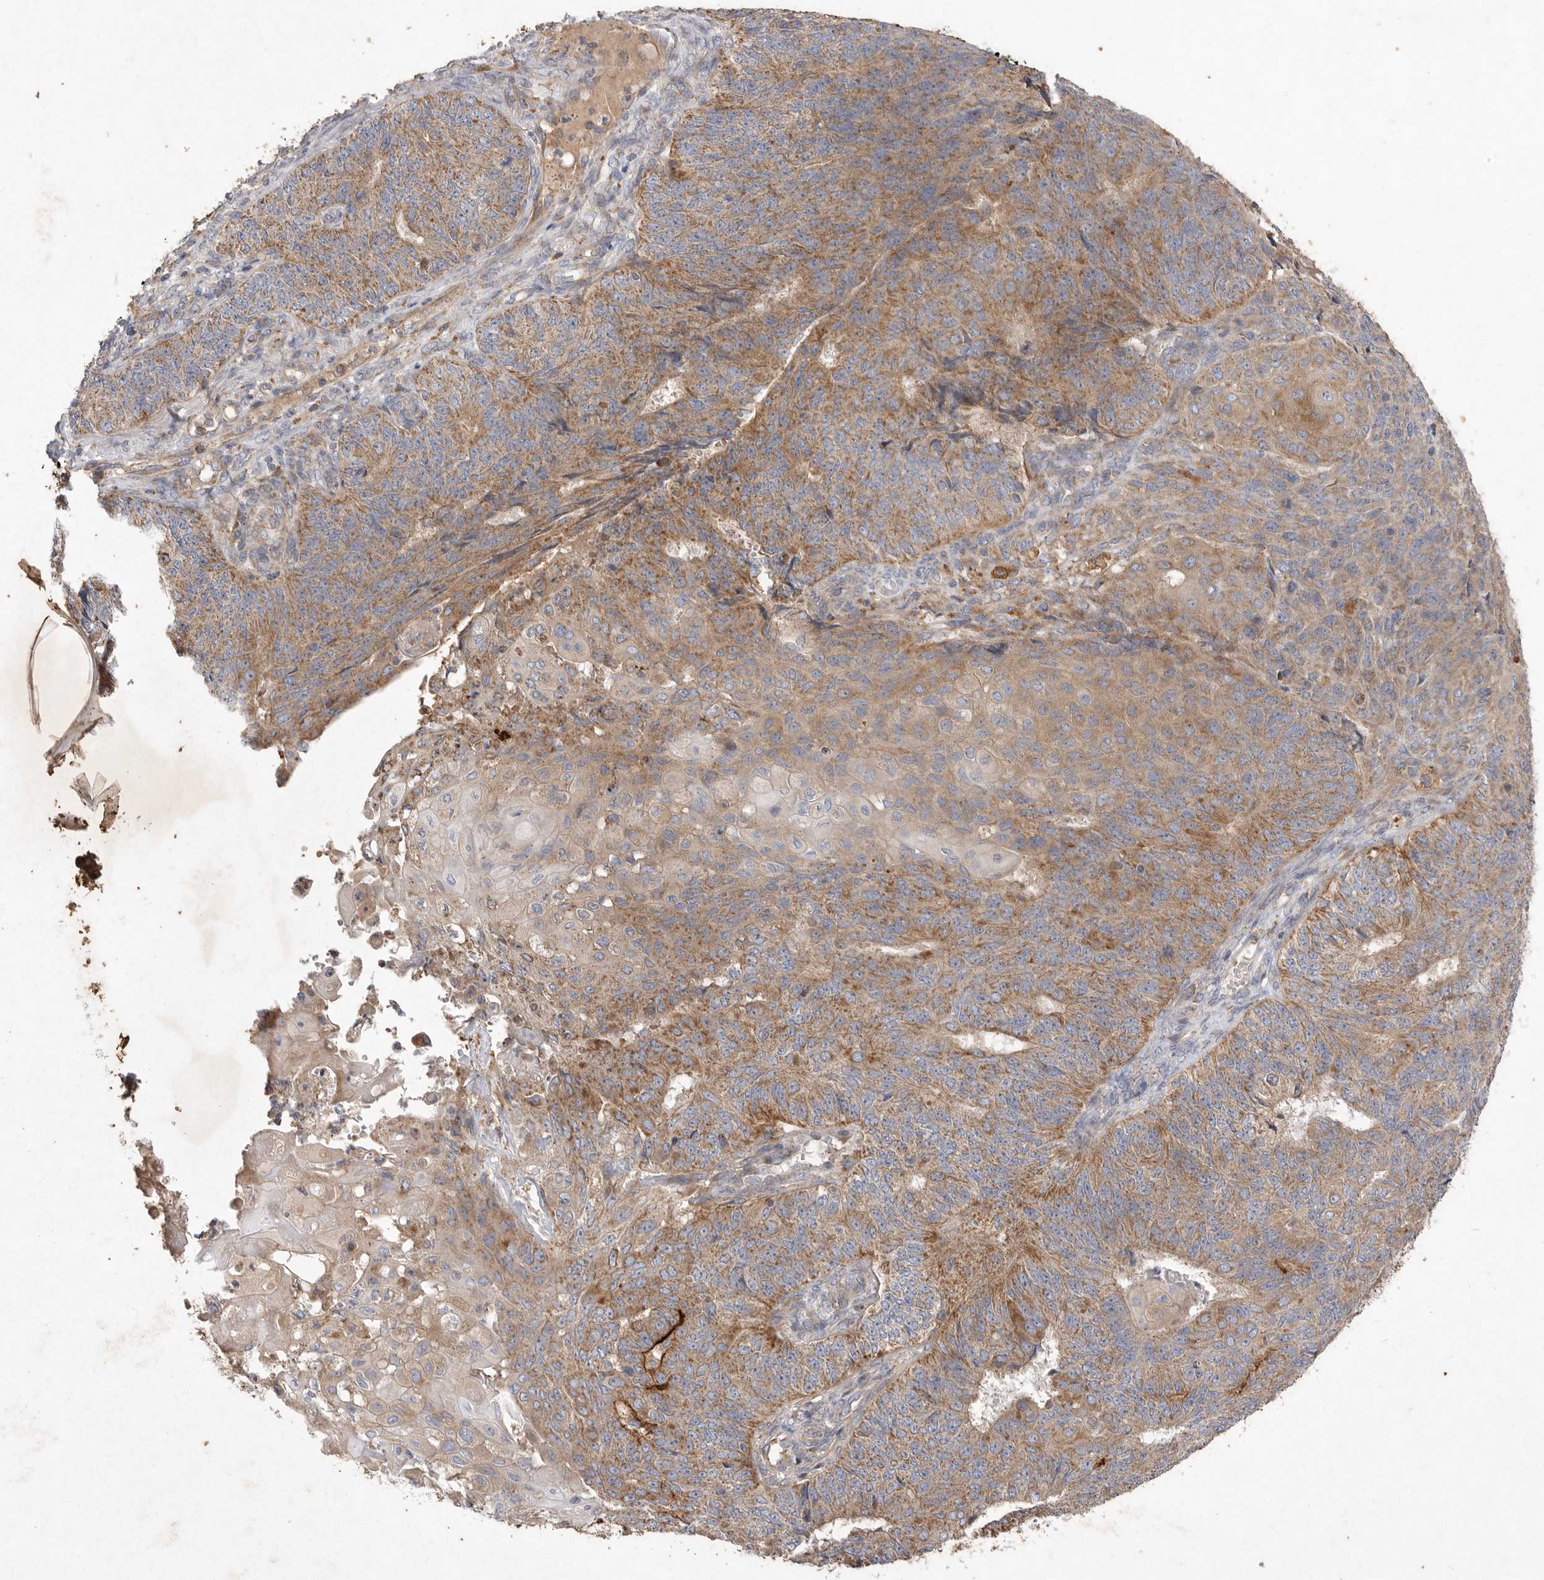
{"staining": {"intensity": "moderate", "quantity": ">75%", "location": "cytoplasmic/membranous"}, "tissue": "endometrial cancer", "cell_type": "Tumor cells", "image_type": "cancer", "snomed": [{"axis": "morphology", "description": "Adenocarcinoma, NOS"}, {"axis": "topography", "description": "Endometrium"}], "caption": "This histopathology image demonstrates endometrial cancer (adenocarcinoma) stained with immunohistochemistry to label a protein in brown. The cytoplasmic/membranous of tumor cells show moderate positivity for the protein. Nuclei are counter-stained blue.", "gene": "MRPL41", "patient": {"sex": "female", "age": 32}}